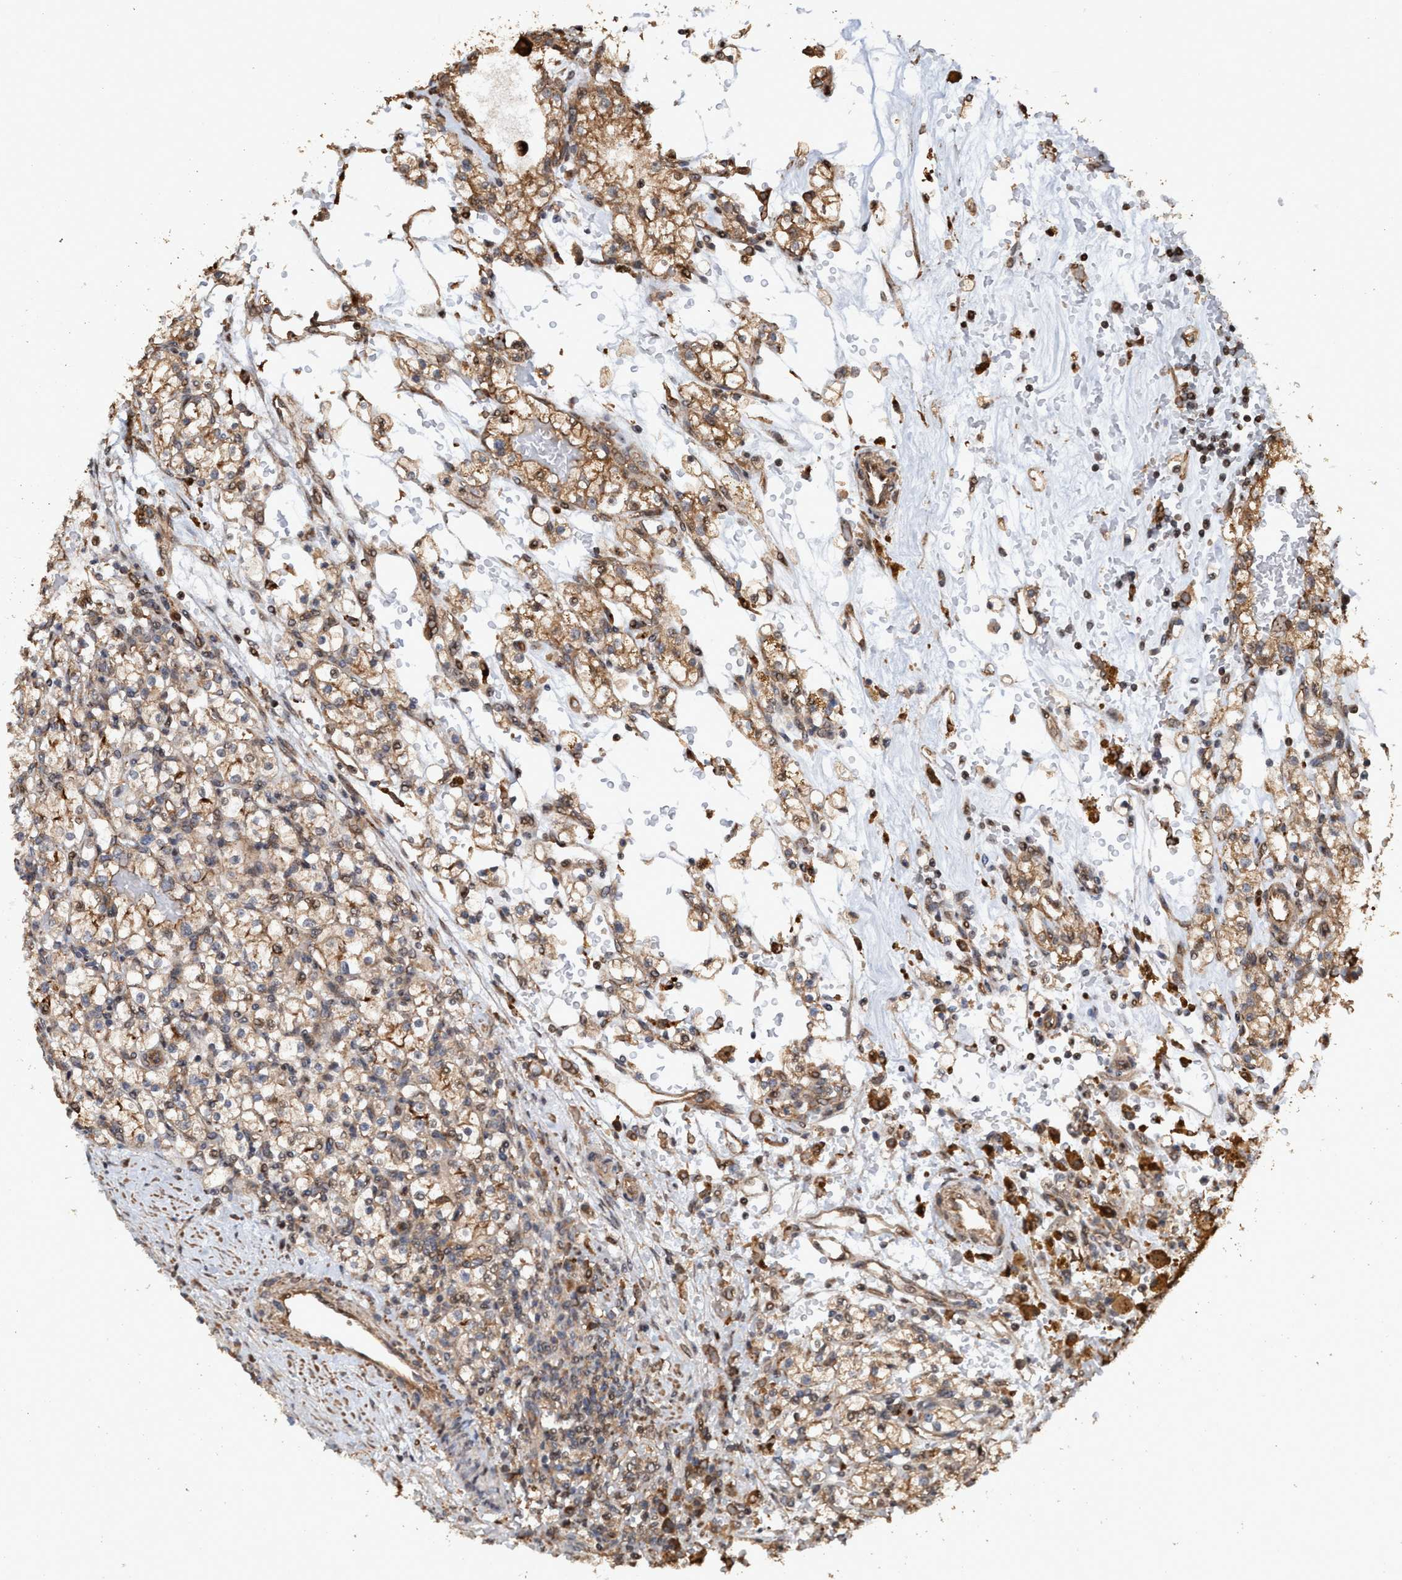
{"staining": {"intensity": "moderate", "quantity": ">75%", "location": "cytoplasmic/membranous,nuclear"}, "tissue": "renal cancer", "cell_type": "Tumor cells", "image_type": "cancer", "snomed": [{"axis": "morphology", "description": "Normal tissue, NOS"}, {"axis": "morphology", "description": "Adenocarcinoma, NOS"}, {"axis": "topography", "description": "Kidney"}], "caption": "Adenocarcinoma (renal) stained with a protein marker reveals moderate staining in tumor cells.", "gene": "TRPC7", "patient": {"sex": "female", "age": 55}}